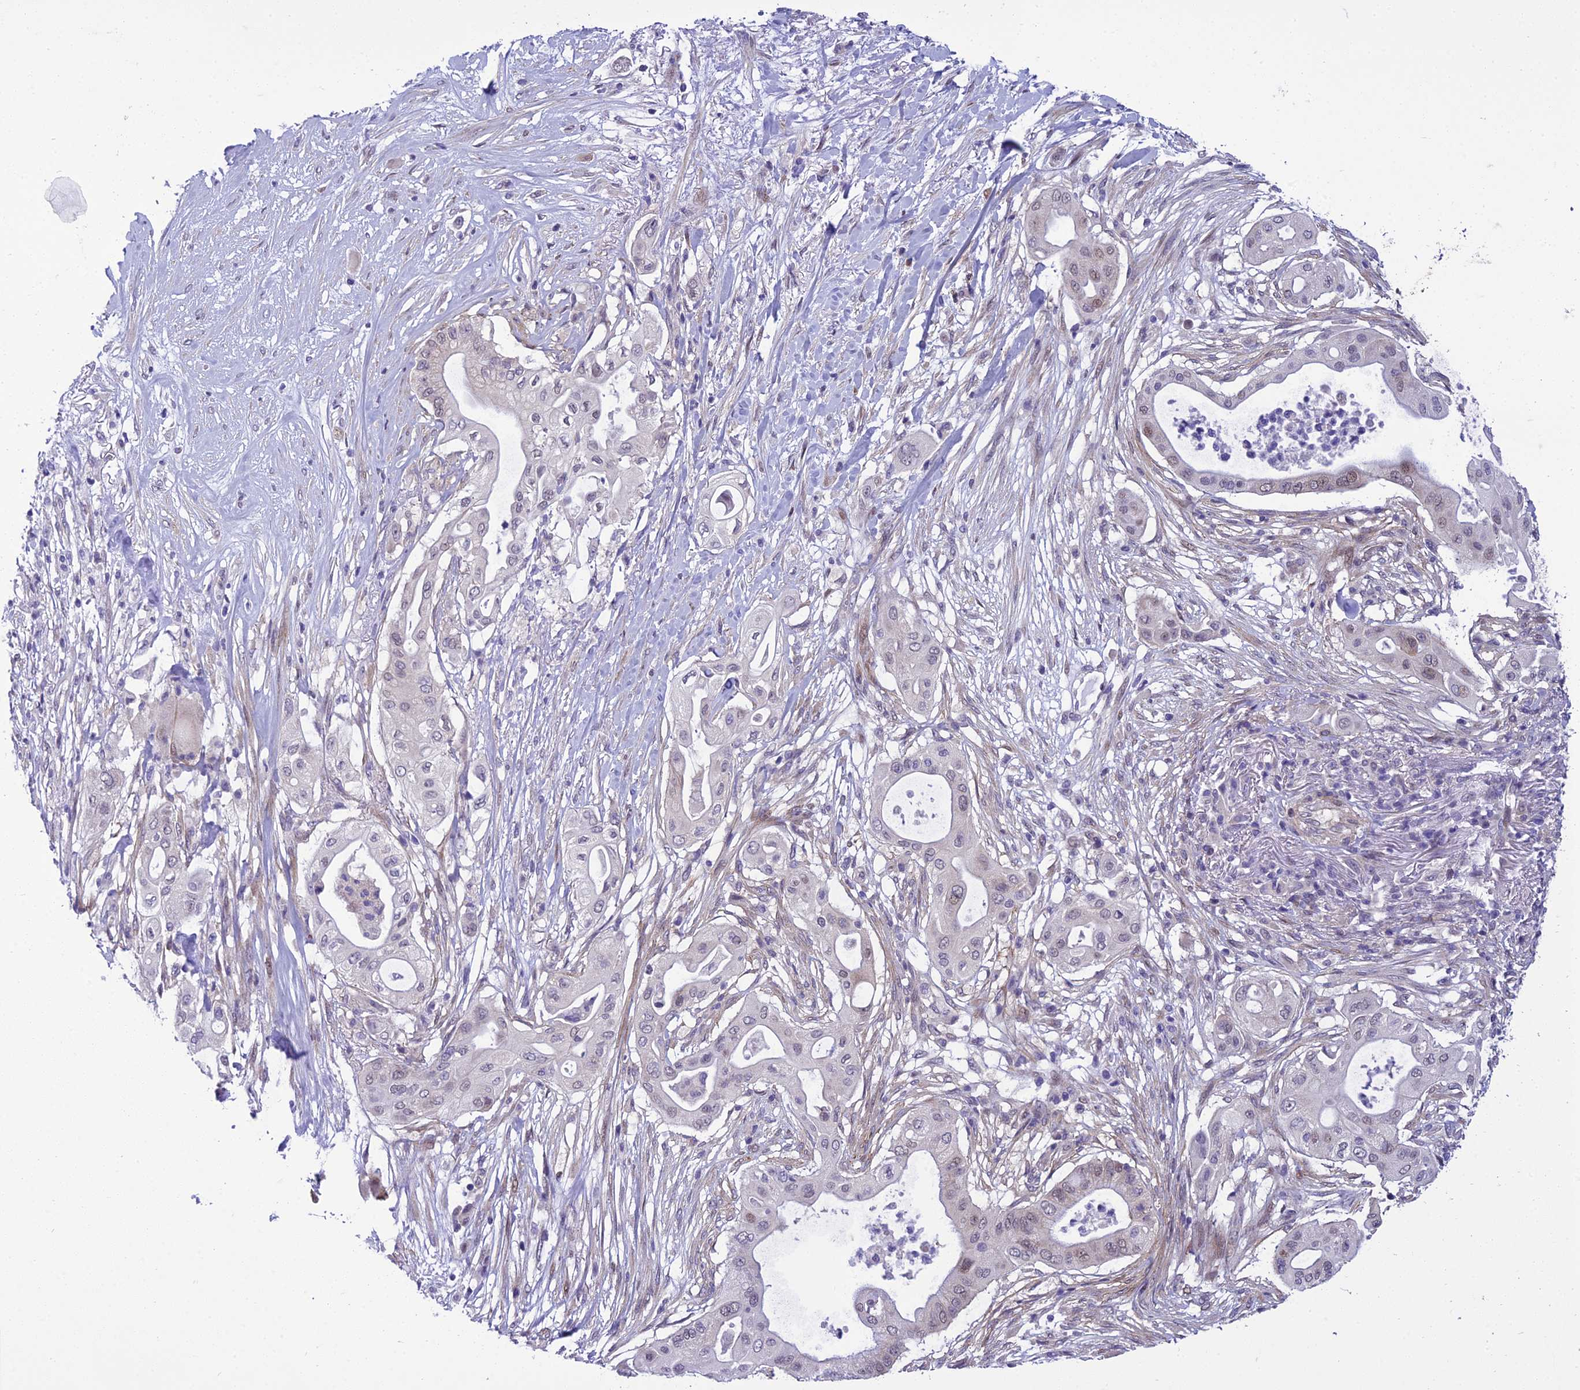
{"staining": {"intensity": "weak", "quantity": "<25%", "location": "cytoplasmic/membranous"}, "tissue": "pancreatic cancer", "cell_type": "Tumor cells", "image_type": "cancer", "snomed": [{"axis": "morphology", "description": "Adenocarcinoma, NOS"}, {"axis": "topography", "description": "Pancreas"}], "caption": "This is an immunohistochemistry (IHC) photomicrograph of human adenocarcinoma (pancreatic). There is no positivity in tumor cells.", "gene": "GAB4", "patient": {"sex": "male", "age": 68}}